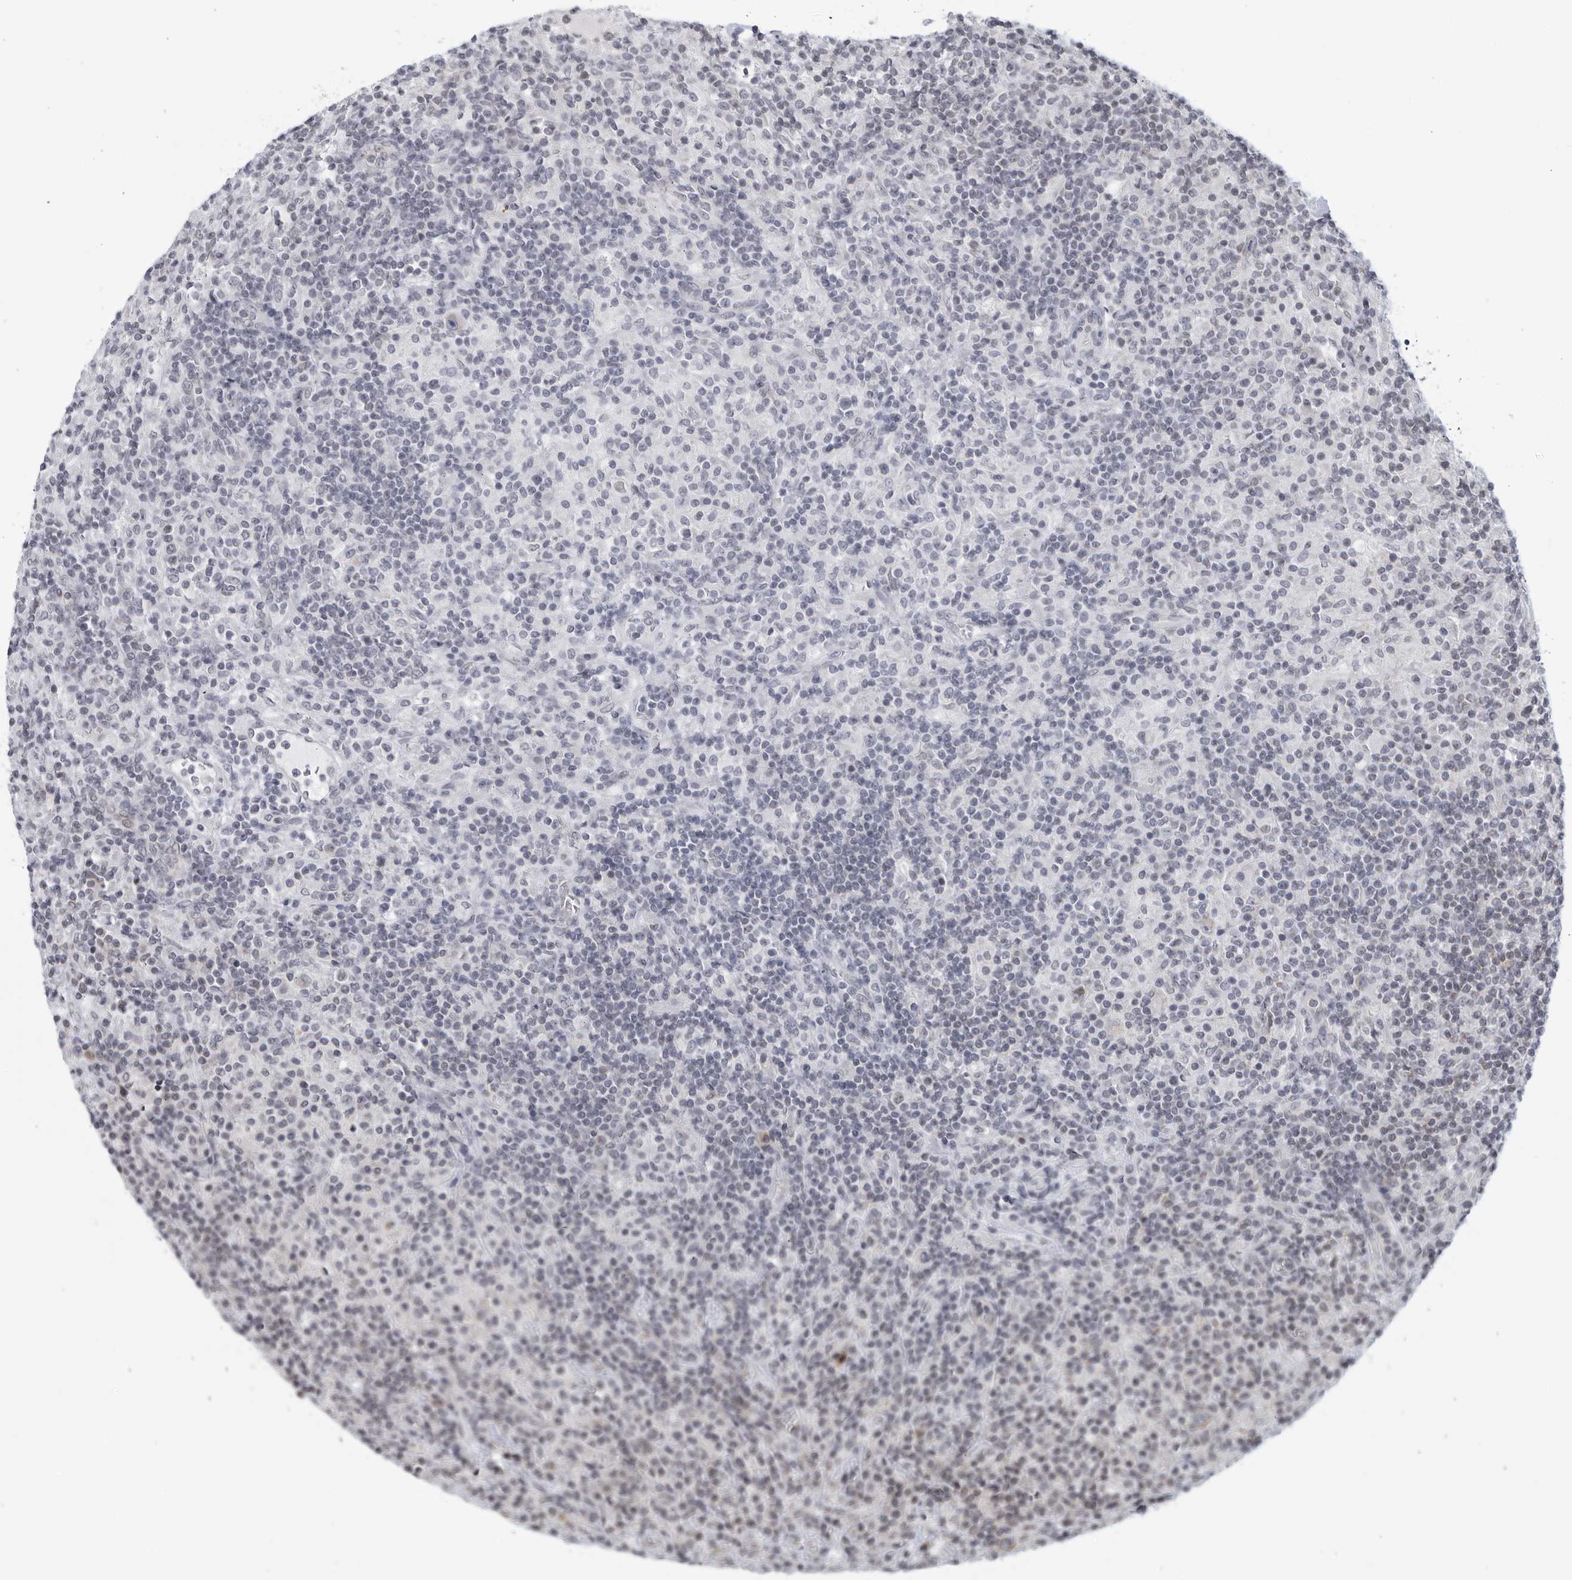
{"staining": {"intensity": "negative", "quantity": "none", "location": "none"}, "tissue": "lymphoma", "cell_type": "Tumor cells", "image_type": "cancer", "snomed": [{"axis": "morphology", "description": "Hodgkin's disease, NOS"}, {"axis": "topography", "description": "Lymph node"}], "caption": "Photomicrograph shows no protein expression in tumor cells of lymphoma tissue.", "gene": "RAB11FIP3", "patient": {"sex": "male", "age": 70}}